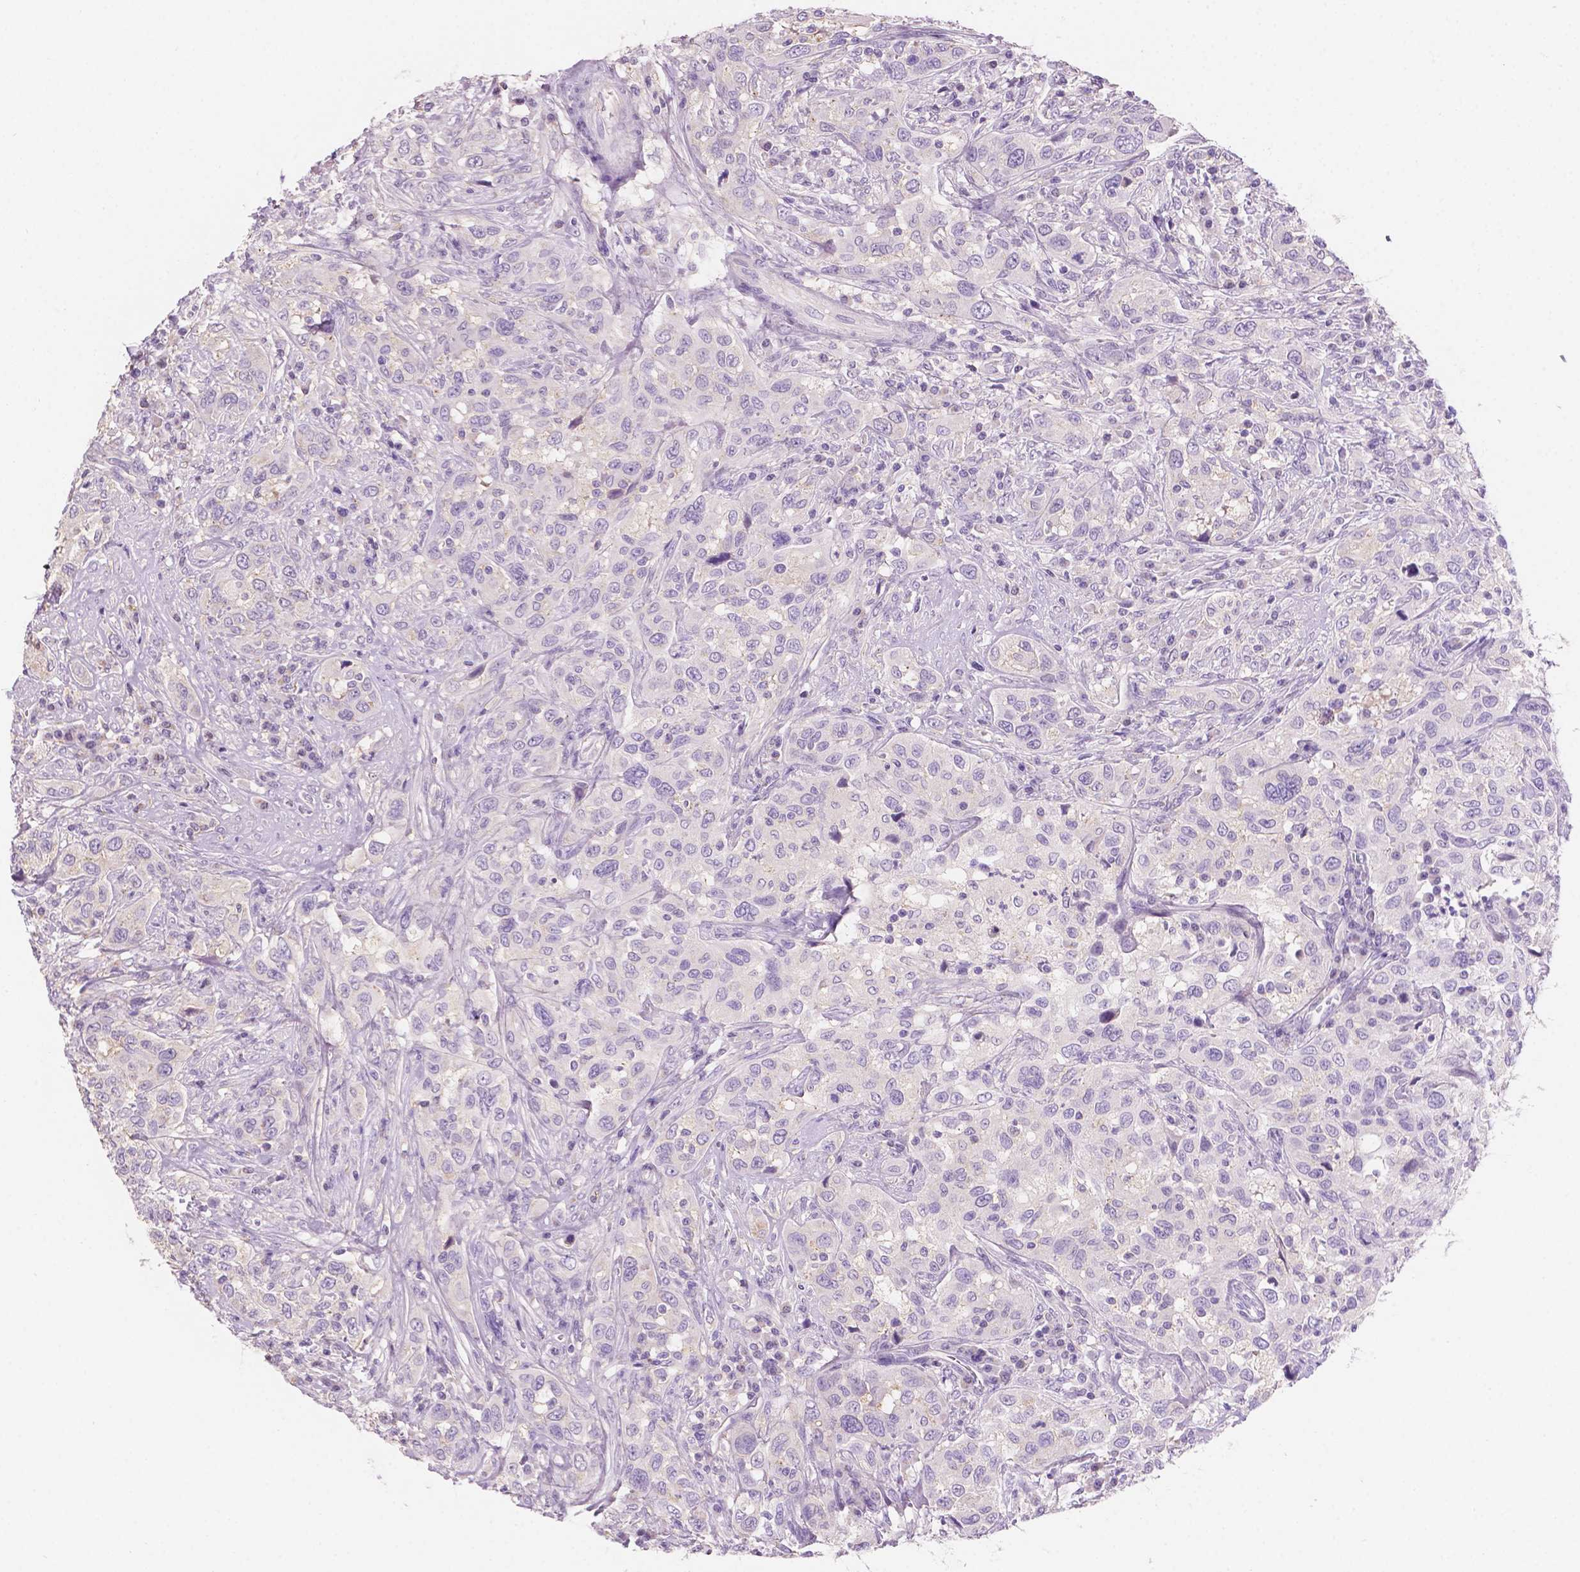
{"staining": {"intensity": "negative", "quantity": "none", "location": "none"}, "tissue": "urothelial cancer", "cell_type": "Tumor cells", "image_type": "cancer", "snomed": [{"axis": "morphology", "description": "Urothelial carcinoma, NOS"}, {"axis": "morphology", "description": "Urothelial carcinoma, High grade"}, {"axis": "topography", "description": "Urinary bladder"}], "caption": "Immunohistochemistry (IHC) histopathology image of transitional cell carcinoma stained for a protein (brown), which displays no staining in tumor cells.", "gene": "SBSN", "patient": {"sex": "female", "age": 64}}